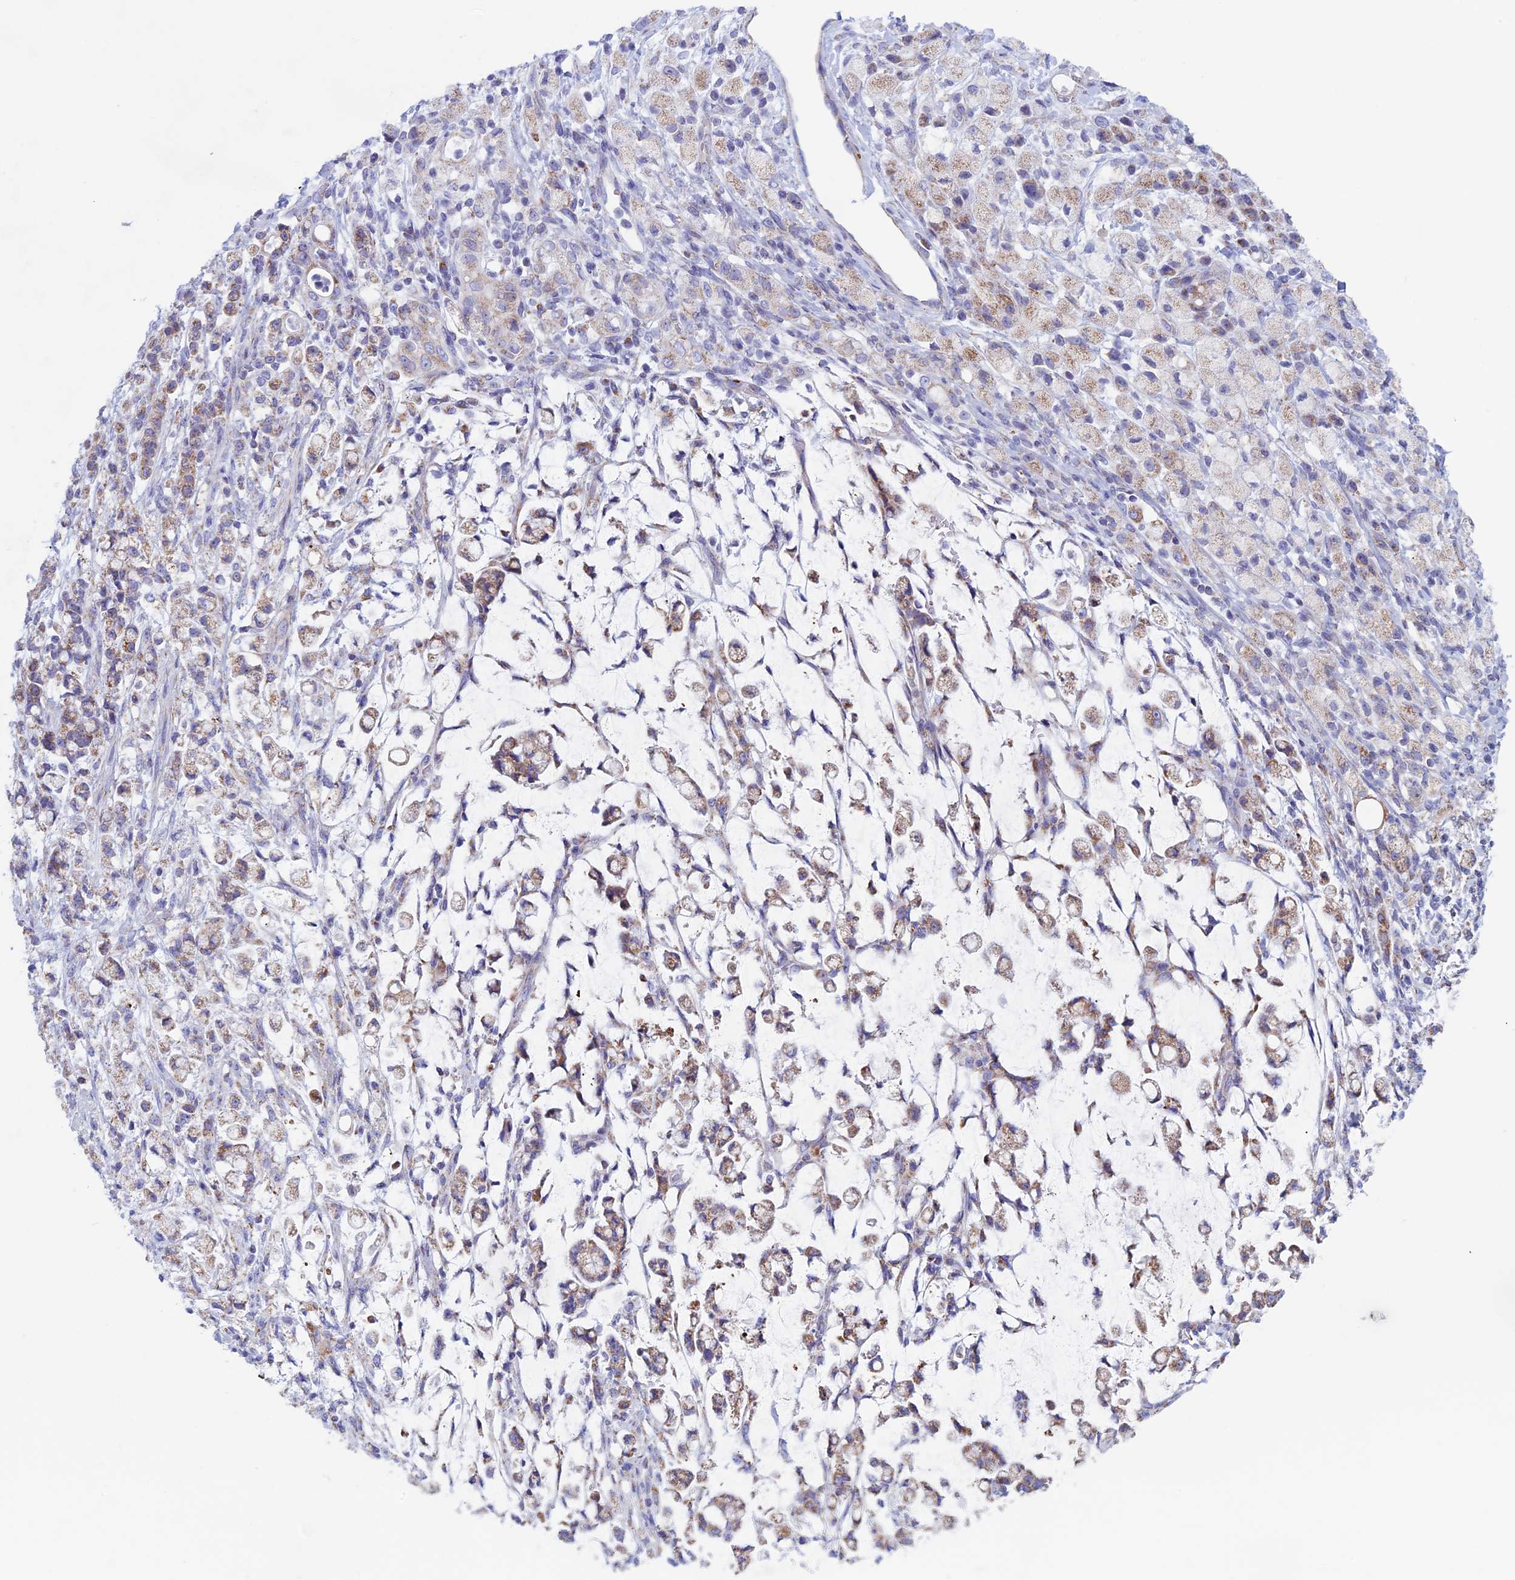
{"staining": {"intensity": "weak", "quantity": "25%-75%", "location": "cytoplasmic/membranous"}, "tissue": "stomach cancer", "cell_type": "Tumor cells", "image_type": "cancer", "snomed": [{"axis": "morphology", "description": "Adenocarcinoma, NOS"}, {"axis": "topography", "description": "Stomach"}], "caption": "Weak cytoplasmic/membranous protein positivity is appreciated in approximately 25%-75% of tumor cells in stomach adenocarcinoma.", "gene": "NDUFB9", "patient": {"sex": "female", "age": 60}}